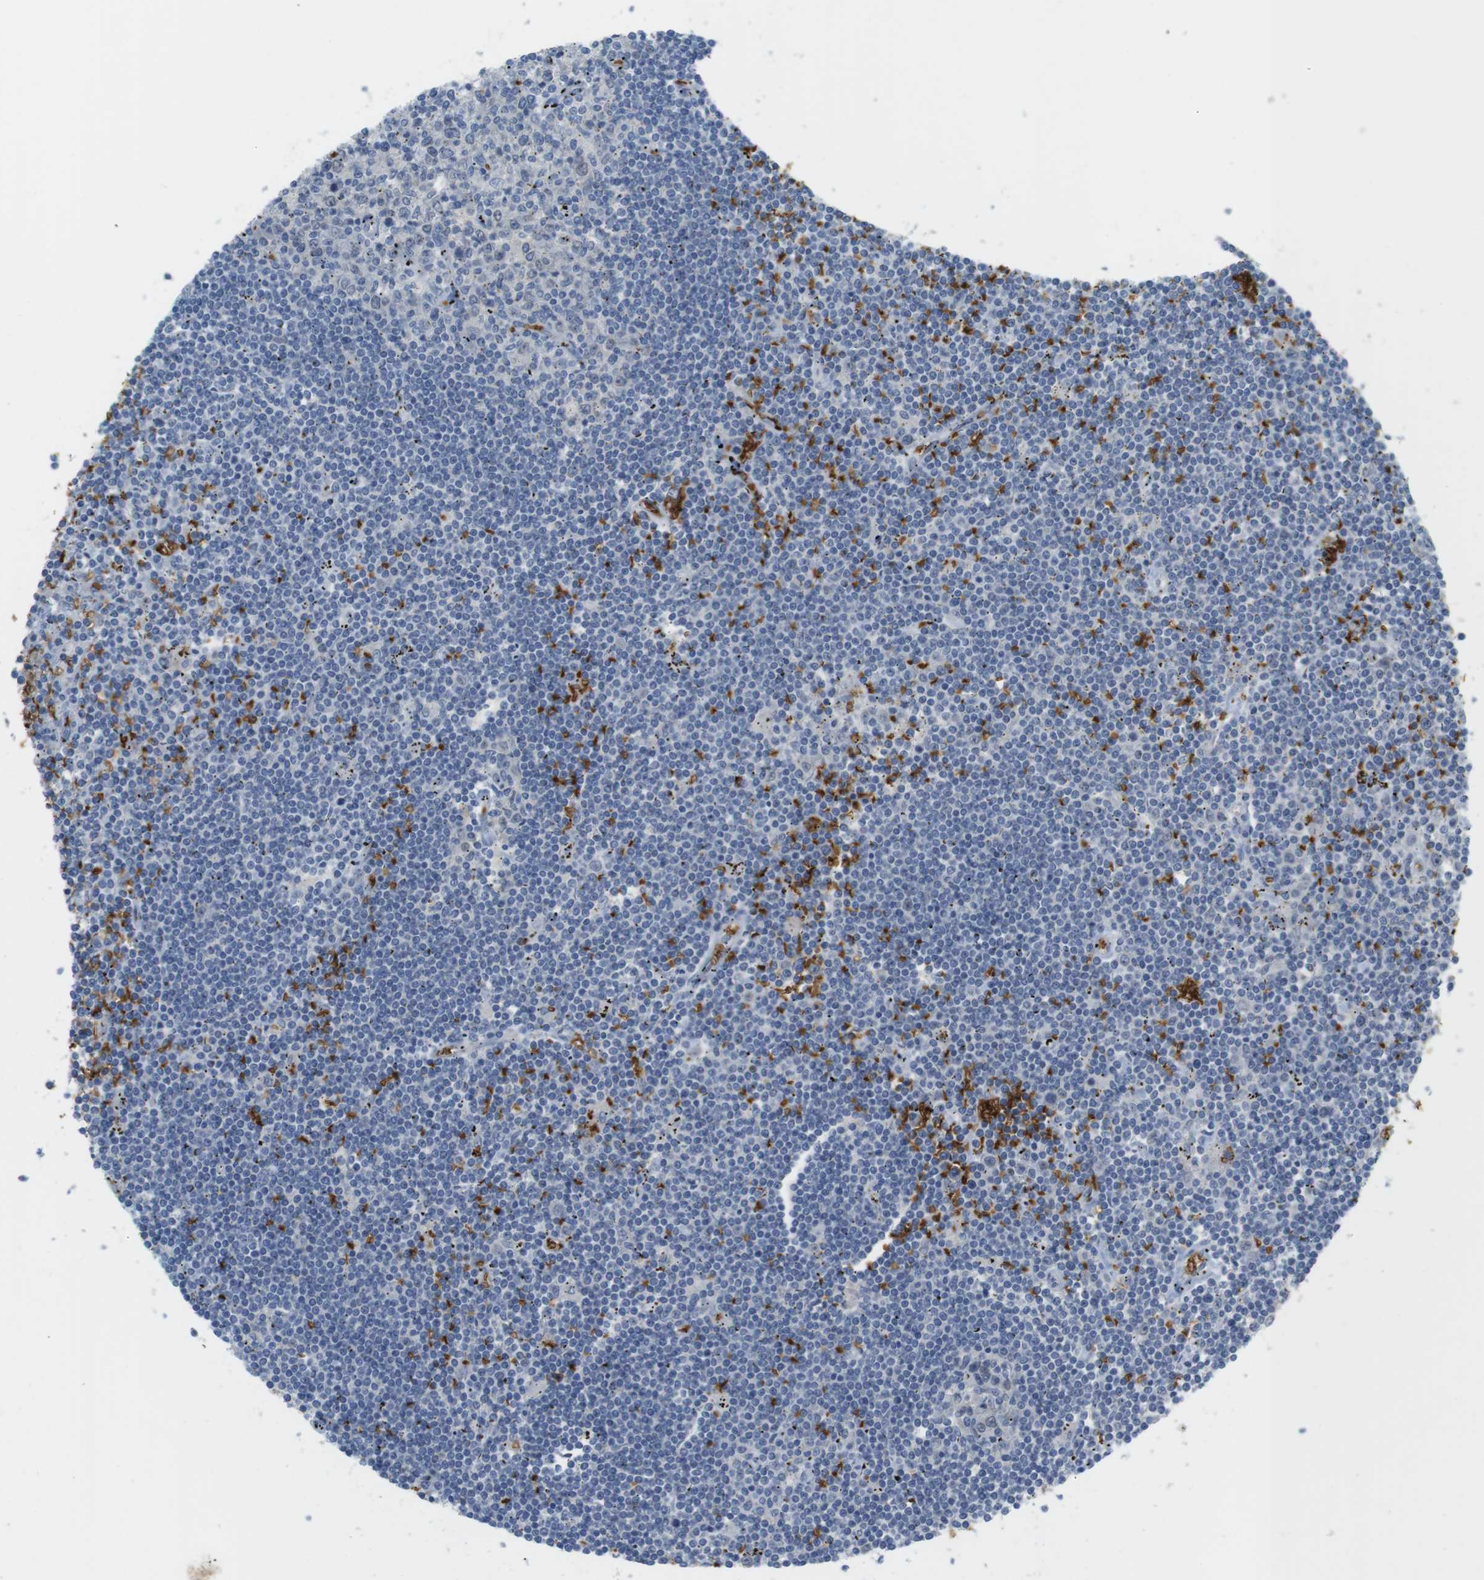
{"staining": {"intensity": "negative", "quantity": "none", "location": "none"}, "tissue": "lymphoma", "cell_type": "Tumor cells", "image_type": "cancer", "snomed": [{"axis": "morphology", "description": "Malignant lymphoma, non-Hodgkin's type, Low grade"}, {"axis": "topography", "description": "Spleen"}], "caption": "Tumor cells show no significant expression in low-grade malignant lymphoma, non-Hodgkin's type.", "gene": "GYPA", "patient": {"sex": "male", "age": 76}}